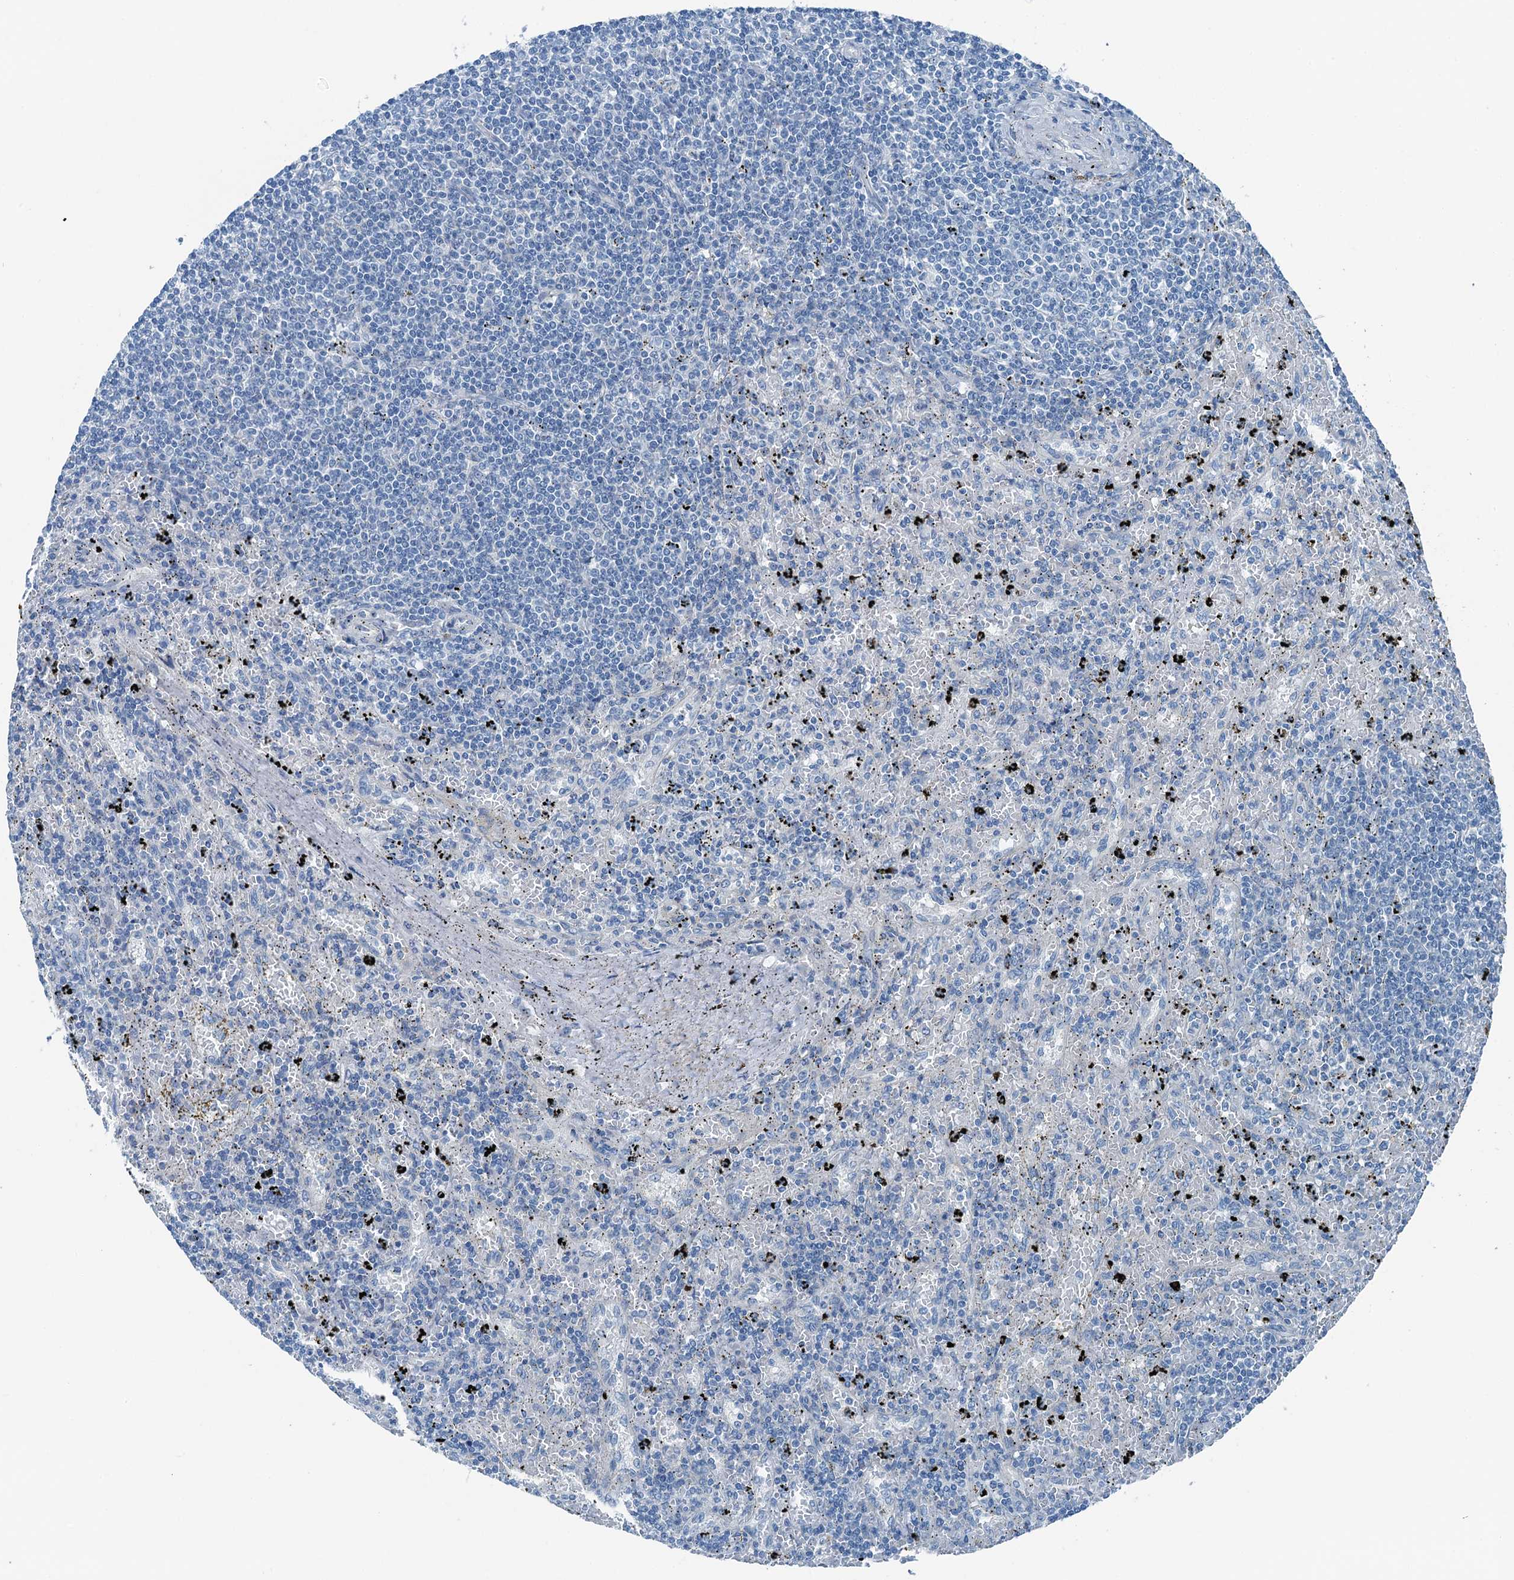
{"staining": {"intensity": "negative", "quantity": "none", "location": "none"}, "tissue": "lymphoma", "cell_type": "Tumor cells", "image_type": "cancer", "snomed": [{"axis": "morphology", "description": "Malignant lymphoma, non-Hodgkin's type, Low grade"}, {"axis": "topography", "description": "Spleen"}], "caption": "A micrograph of lymphoma stained for a protein shows no brown staining in tumor cells. (Brightfield microscopy of DAB (3,3'-diaminobenzidine) IHC at high magnification).", "gene": "TMOD2", "patient": {"sex": "male", "age": 76}}